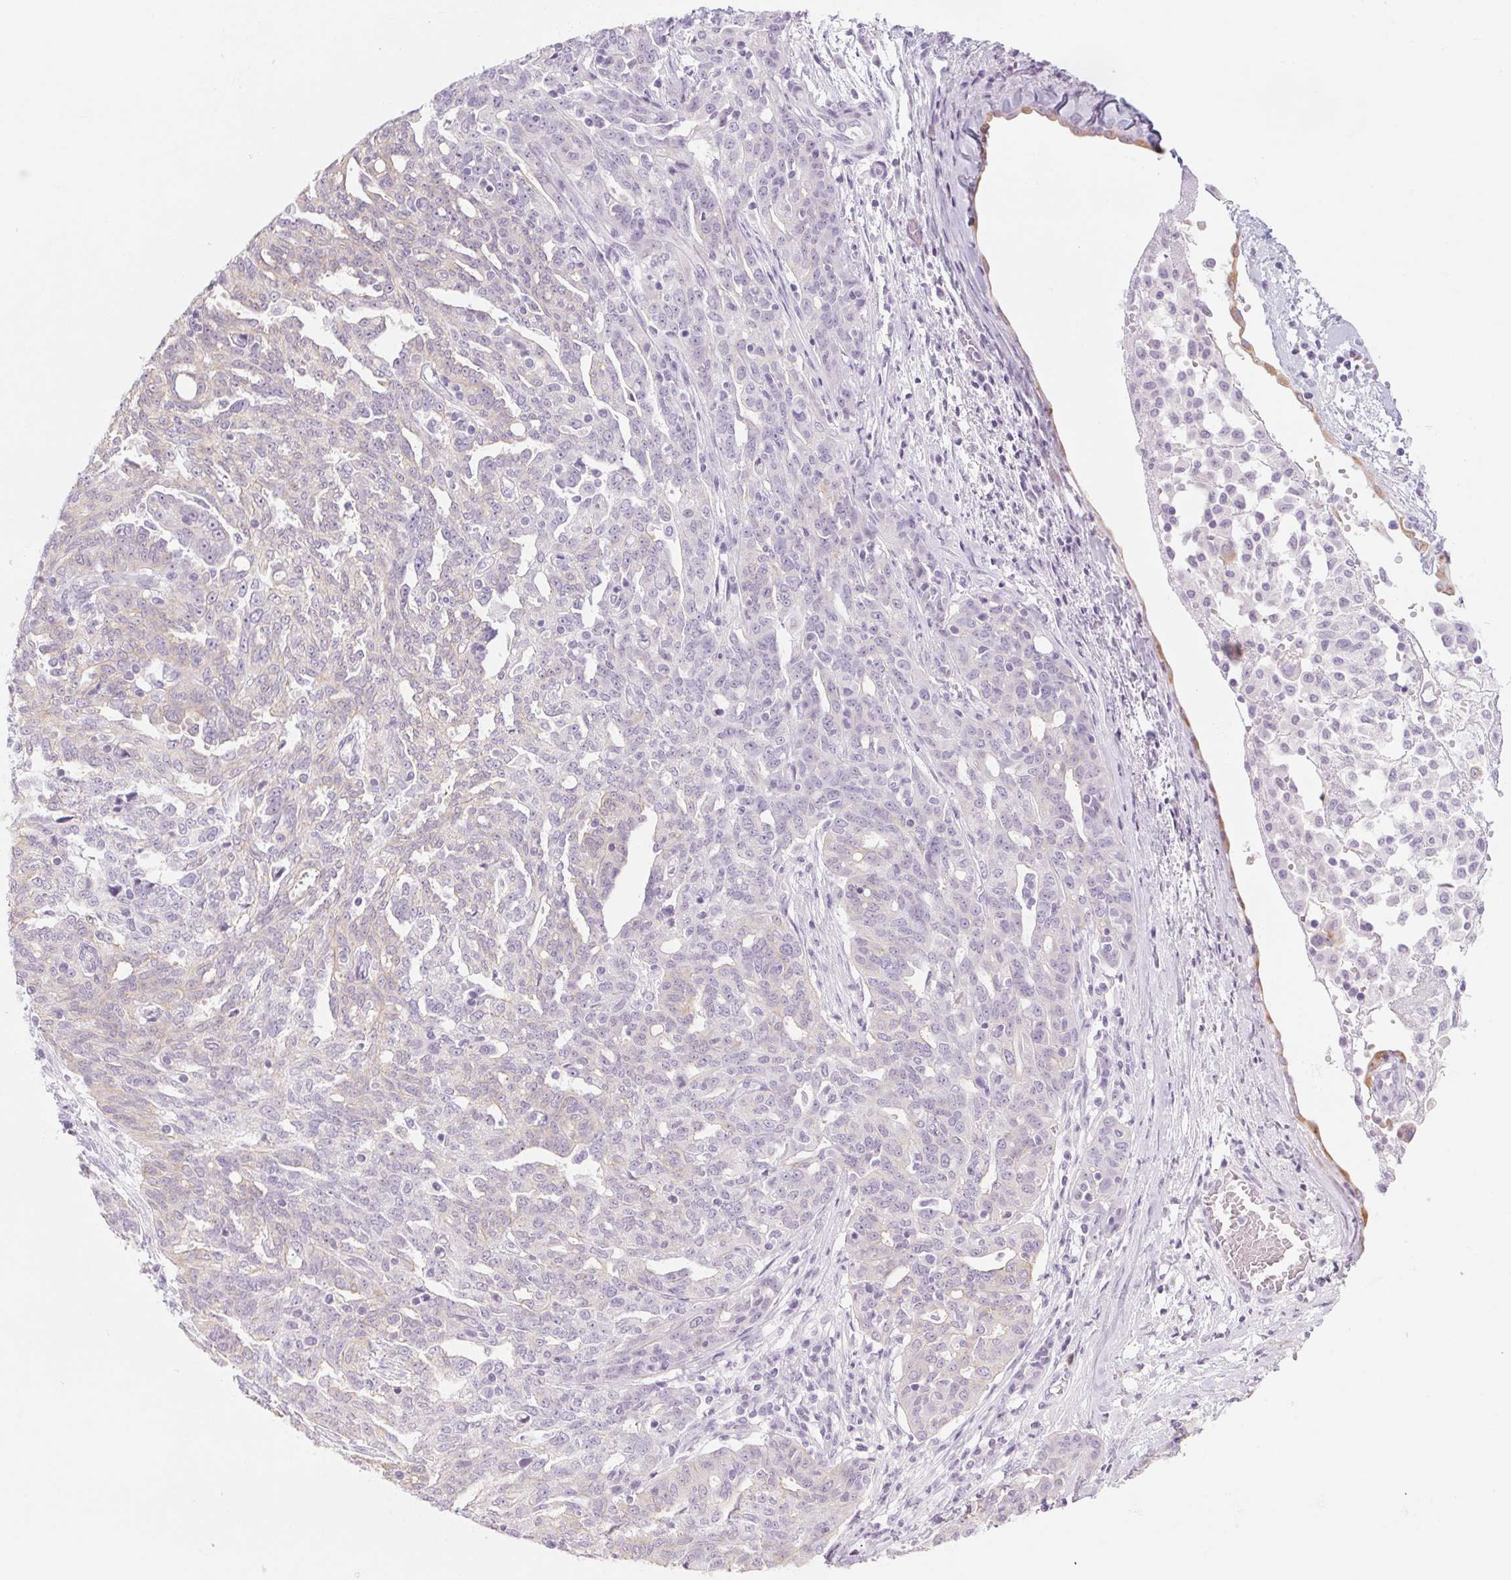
{"staining": {"intensity": "negative", "quantity": "none", "location": "none"}, "tissue": "ovarian cancer", "cell_type": "Tumor cells", "image_type": "cancer", "snomed": [{"axis": "morphology", "description": "Cystadenocarcinoma, serous, NOS"}, {"axis": "topography", "description": "Ovary"}], "caption": "IHC of serous cystadenocarcinoma (ovarian) shows no positivity in tumor cells.", "gene": "RPTN", "patient": {"sex": "female", "age": 67}}